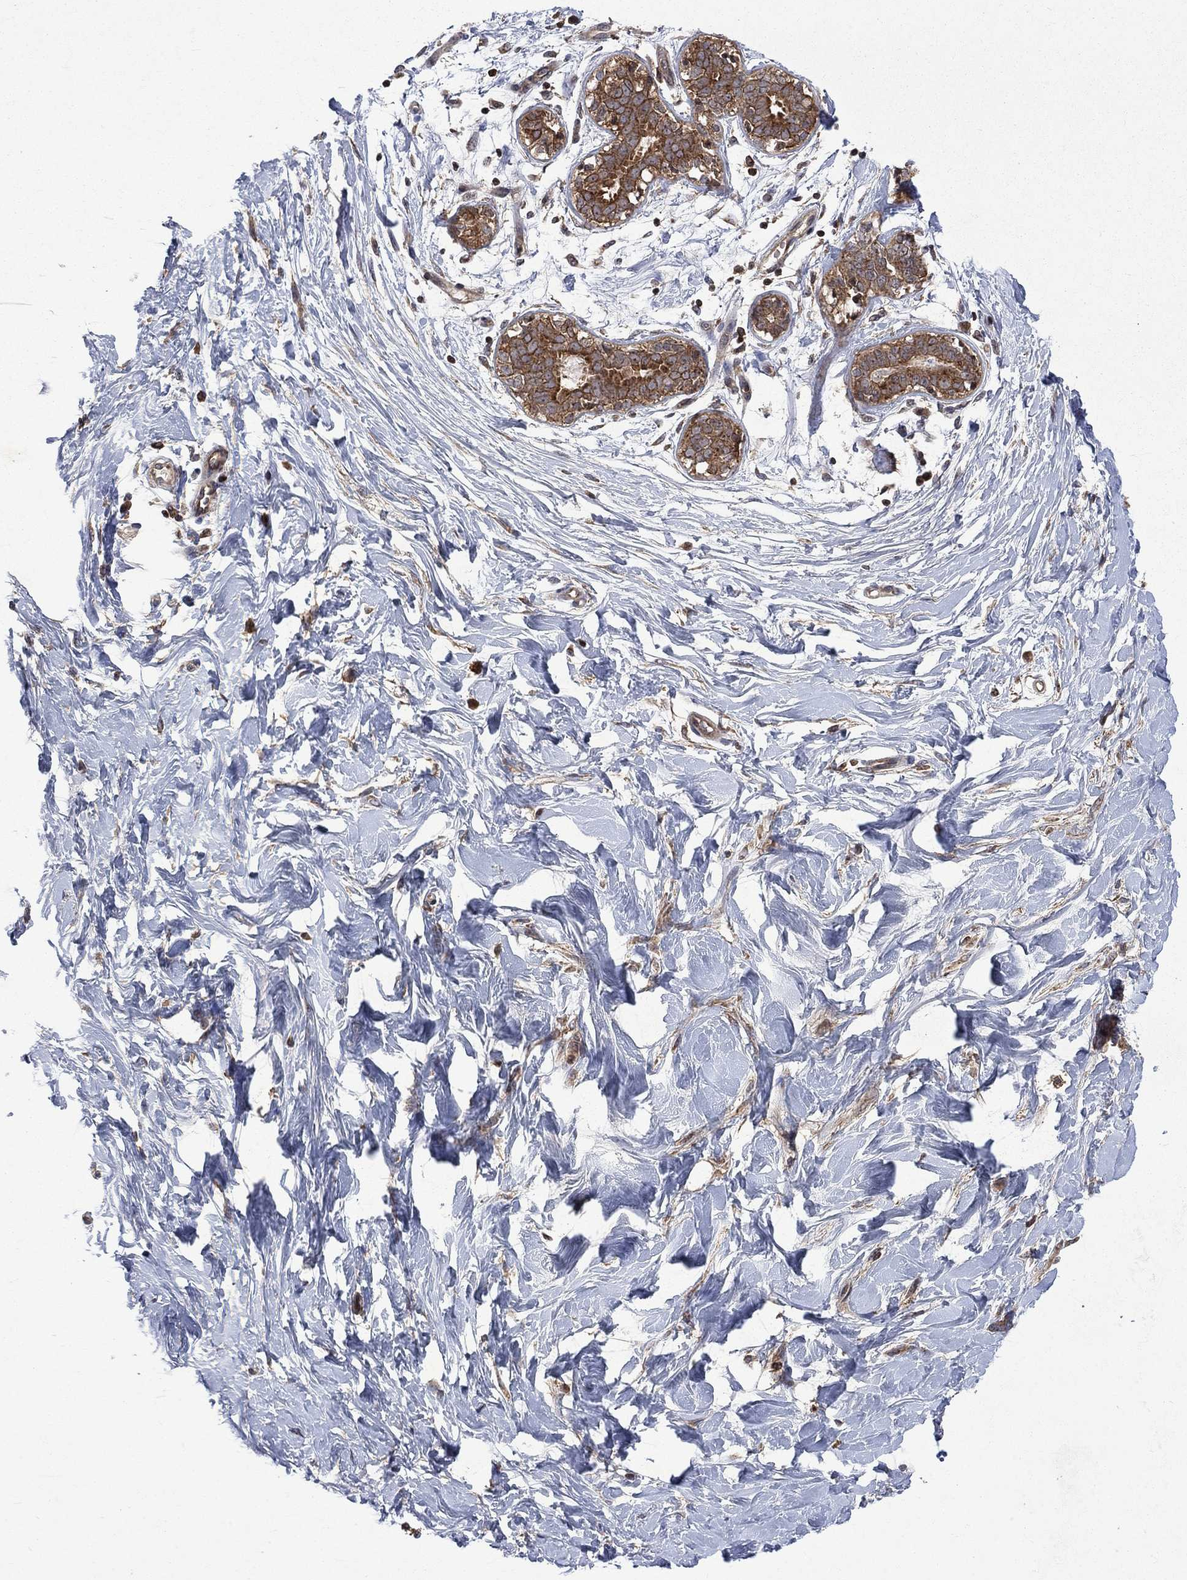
{"staining": {"intensity": "negative", "quantity": "none", "location": "none"}, "tissue": "breast", "cell_type": "Adipocytes", "image_type": "normal", "snomed": [{"axis": "morphology", "description": "Normal tissue, NOS"}, {"axis": "topography", "description": "Breast"}], "caption": "DAB immunohistochemical staining of benign human breast displays no significant positivity in adipocytes.", "gene": "TMEM33", "patient": {"sex": "female", "age": 37}}